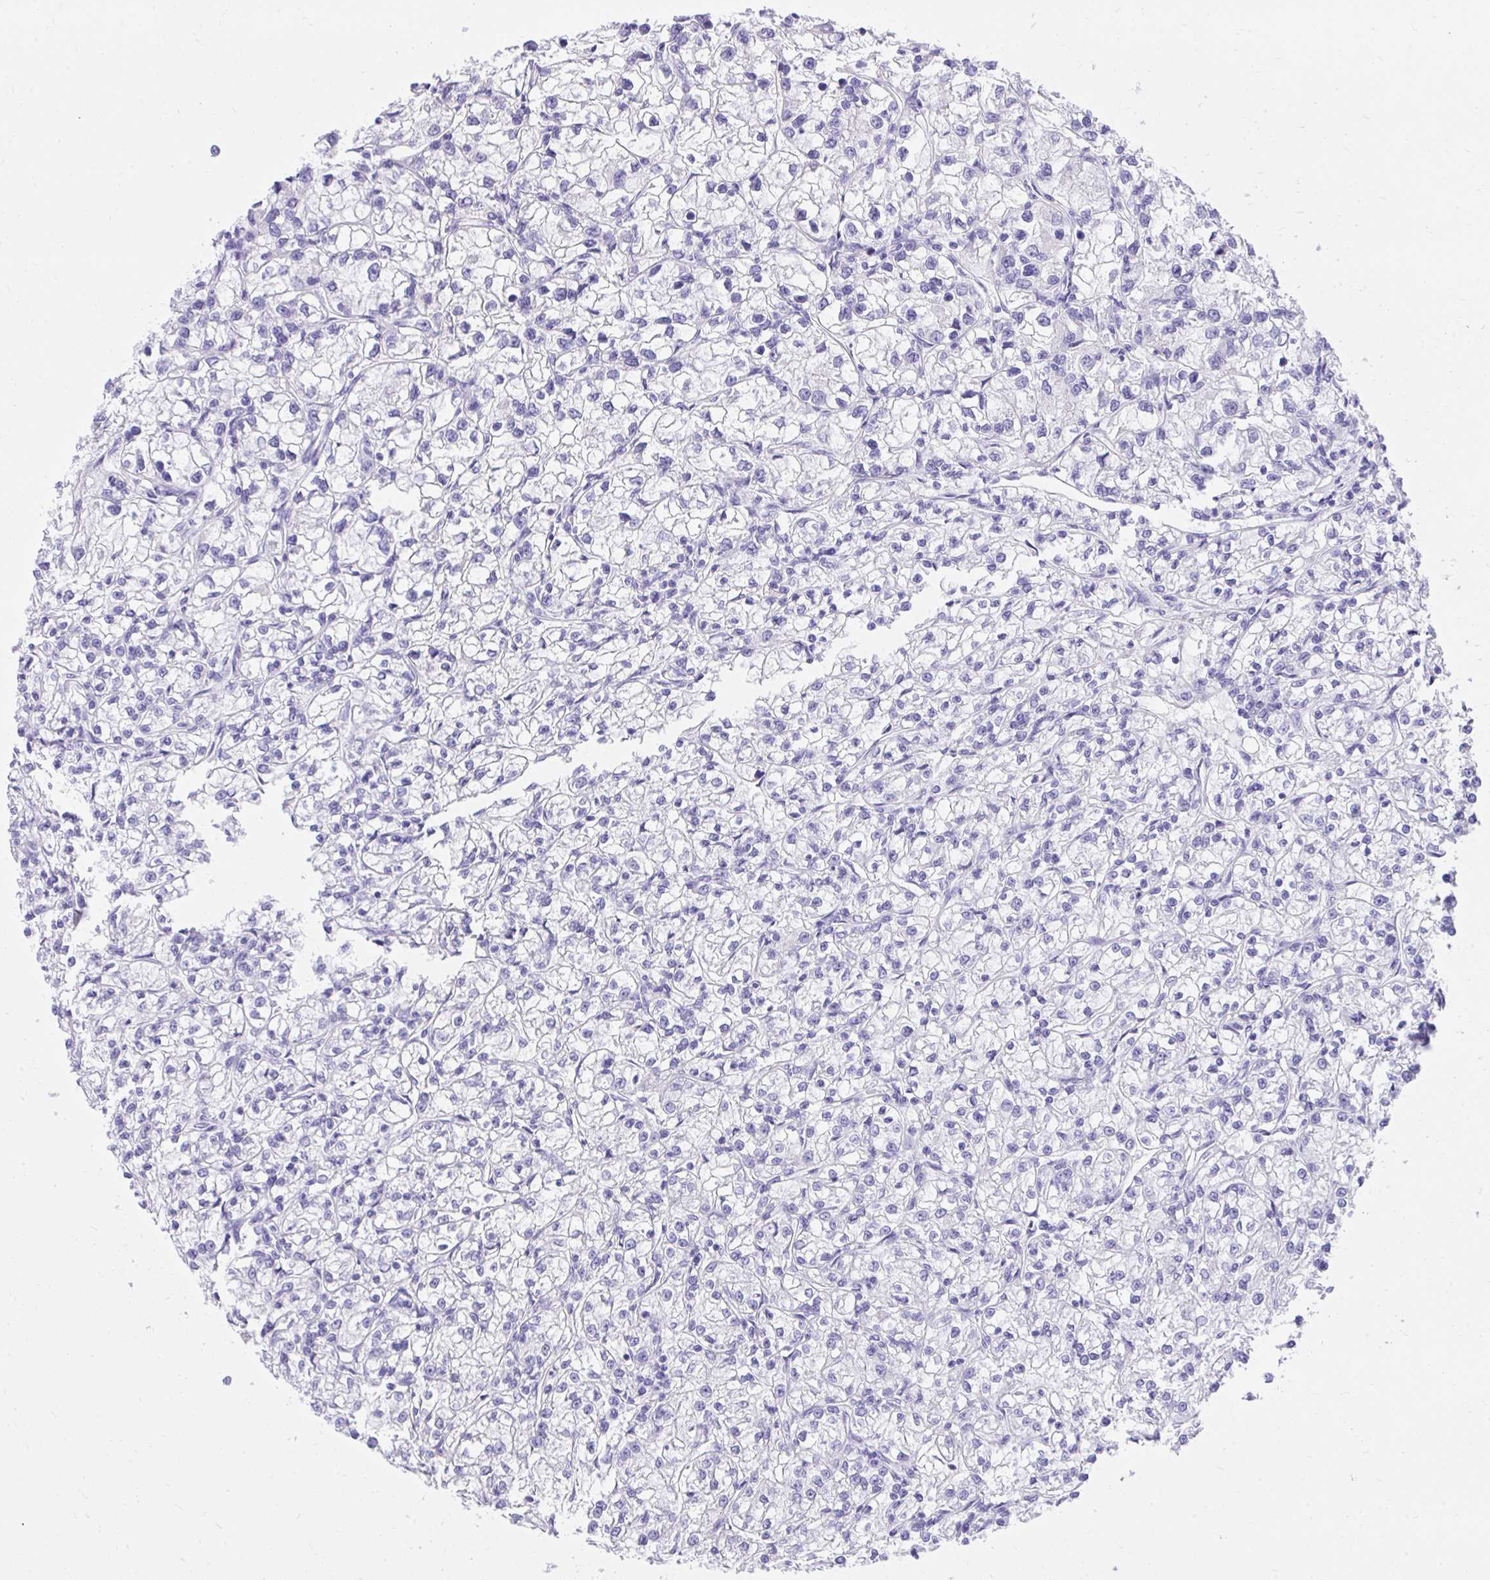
{"staining": {"intensity": "negative", "quantity": "none", "location": "none"}, "tissue": "renal cancer", "cell_type": "Tumor cells", "image_type": "cancer", "snomed": [{"axis": "morphology", "description": "Adenocarcinoma, NOS"}, {"axis": "topography", "description": "Kidney"}], "caption": "Tumor cells show no significant protein expression in adenocarcinoma (renal).", "gene": "KCNN4", "patient": {"sex": "female", "age": 59}}